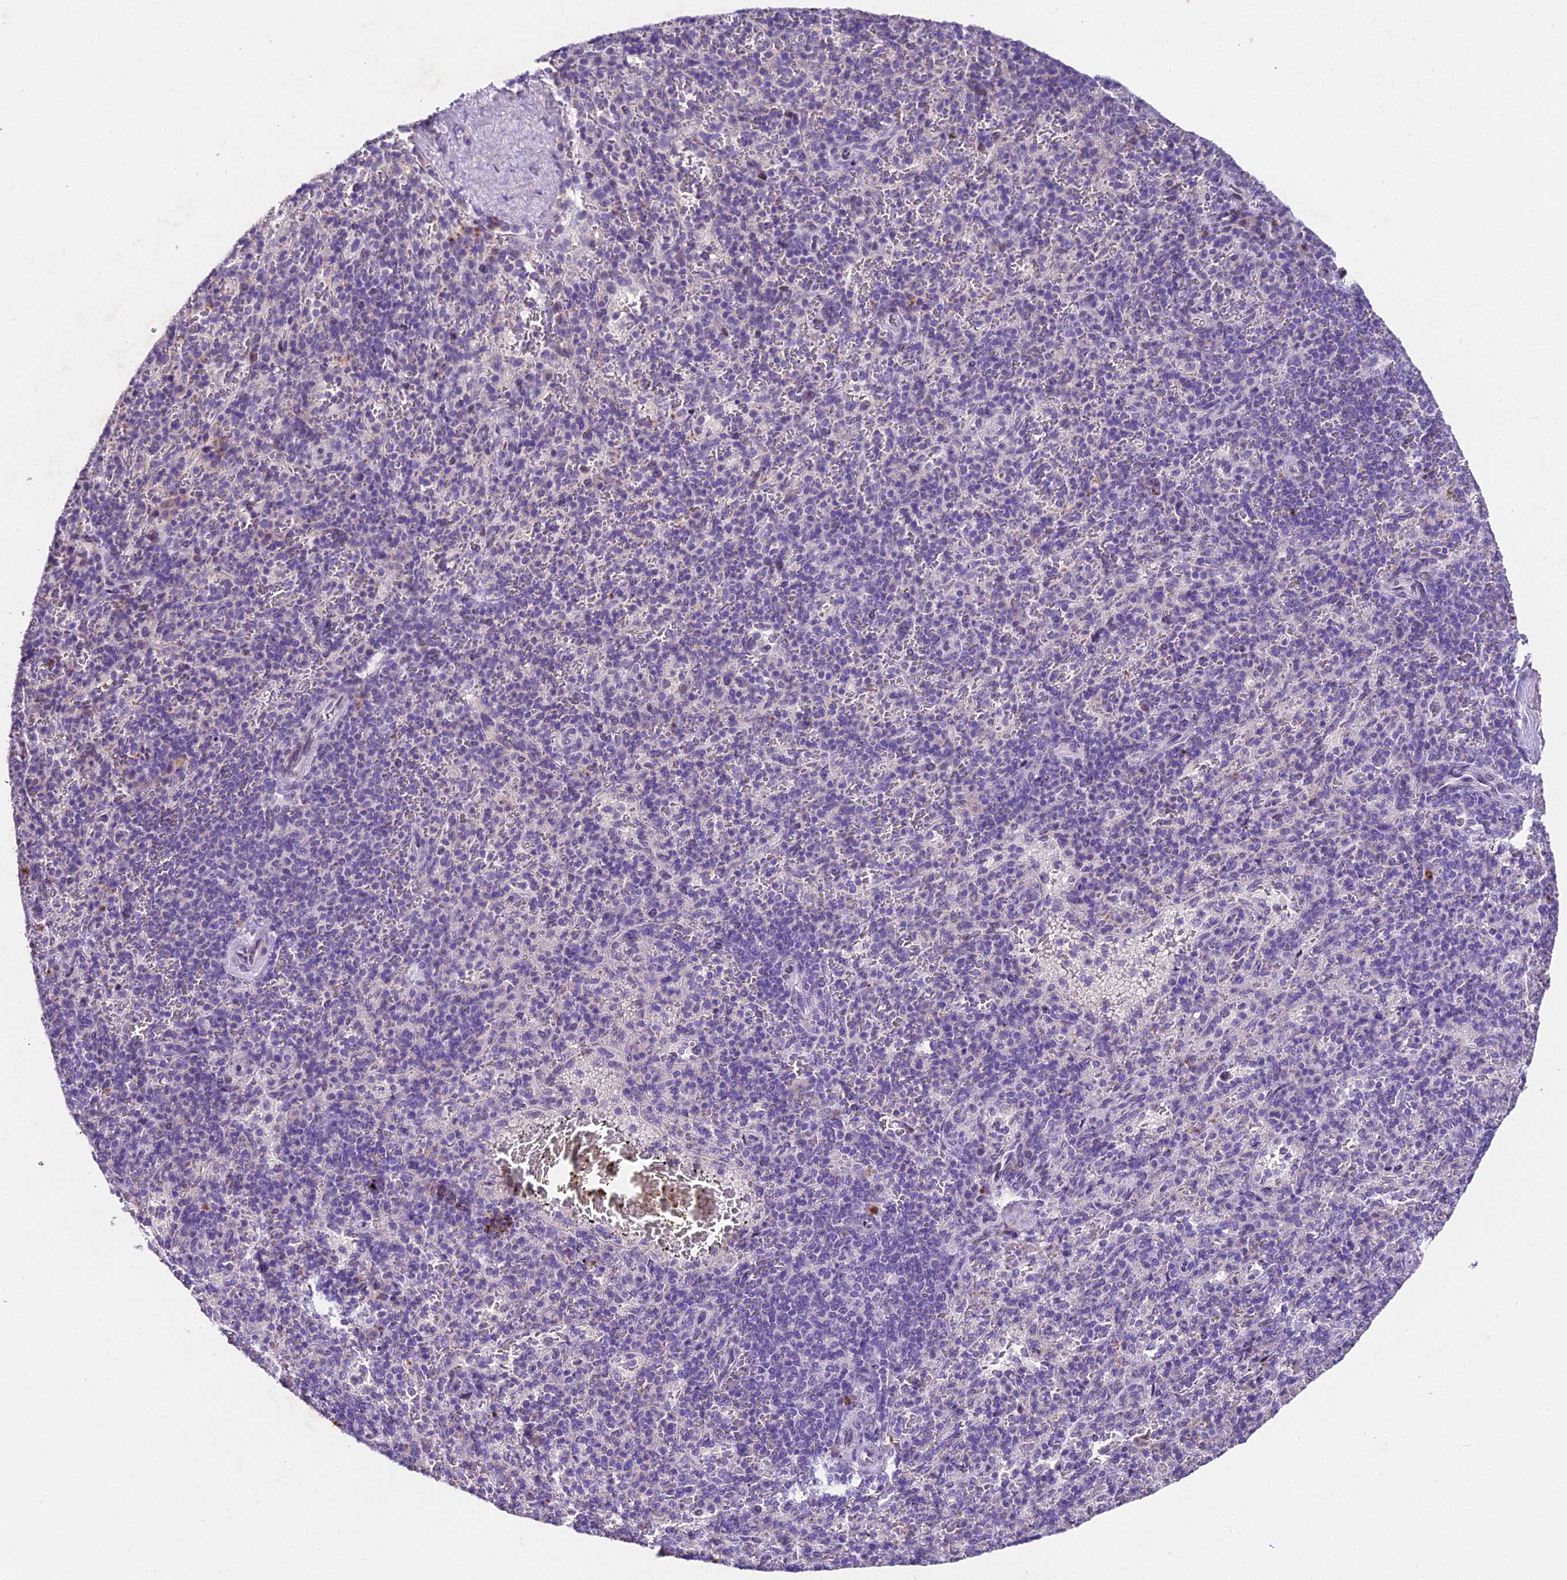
{"staining": {"intensity": "negative", "quantity": "none", "location": "none"}, "tissue": "spleen", "cell_type": "Cells in red pulp", "image_type": "normal", "snomed": [{"axis": "morphology", "description": "Normal tissue, NOS"}, {"axis": "topography", "description": "Spleen"}], "caption": "Immunohistochemistry (IHC) image of normal human spleen stained for a protein (brown), which demonstrates no staining in cells in red pulp. The staining was performed using DAB to visualize the protein expression in brown, while the nuclei were stained in blue with hematoxylin (Magnification: 20x).", "gene": "IFT140", "patient": {"sex": "male", "age": 82}}